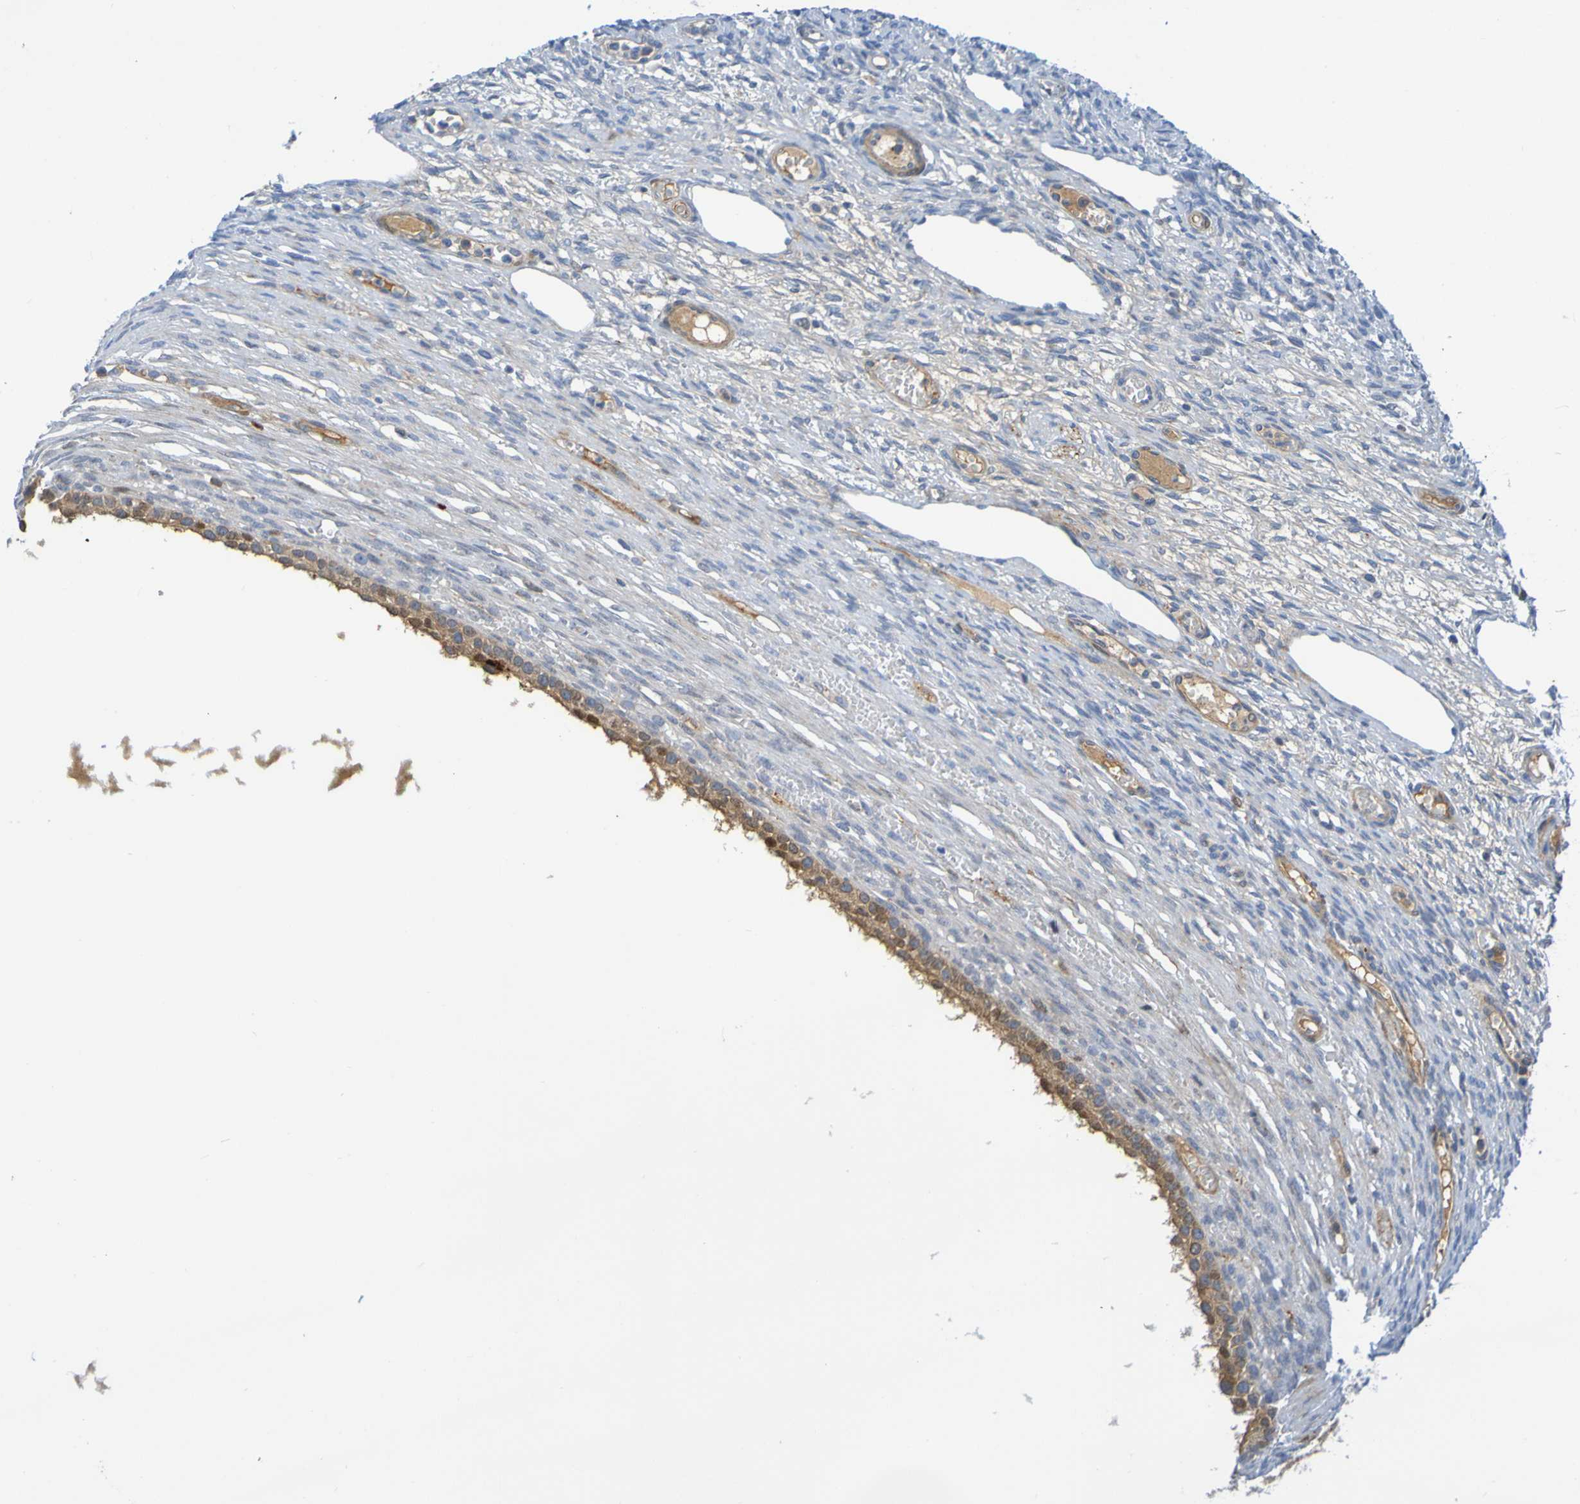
{"staining": {"intensity": "moderate", "quantity": ">75%", "location": "cytoplasmic/membranous"}, "tissue": "ovary", "cell_type": "Follicle cells", "image_type": "normal", "snomed": [{"axis": "morphology", "description": "Normal tissue, NOS"}, {"axis": "topography", "description": "Ovary"}], "caption": "A histopathology image showing moderate cytoplasmic/membranous expression in approximately >75% of follicle cells in unremarkable ovary, as visualized by brown immunohistochemical staining.", "gene": "IL10", "patient": {"sex": "female", "age": 33}}